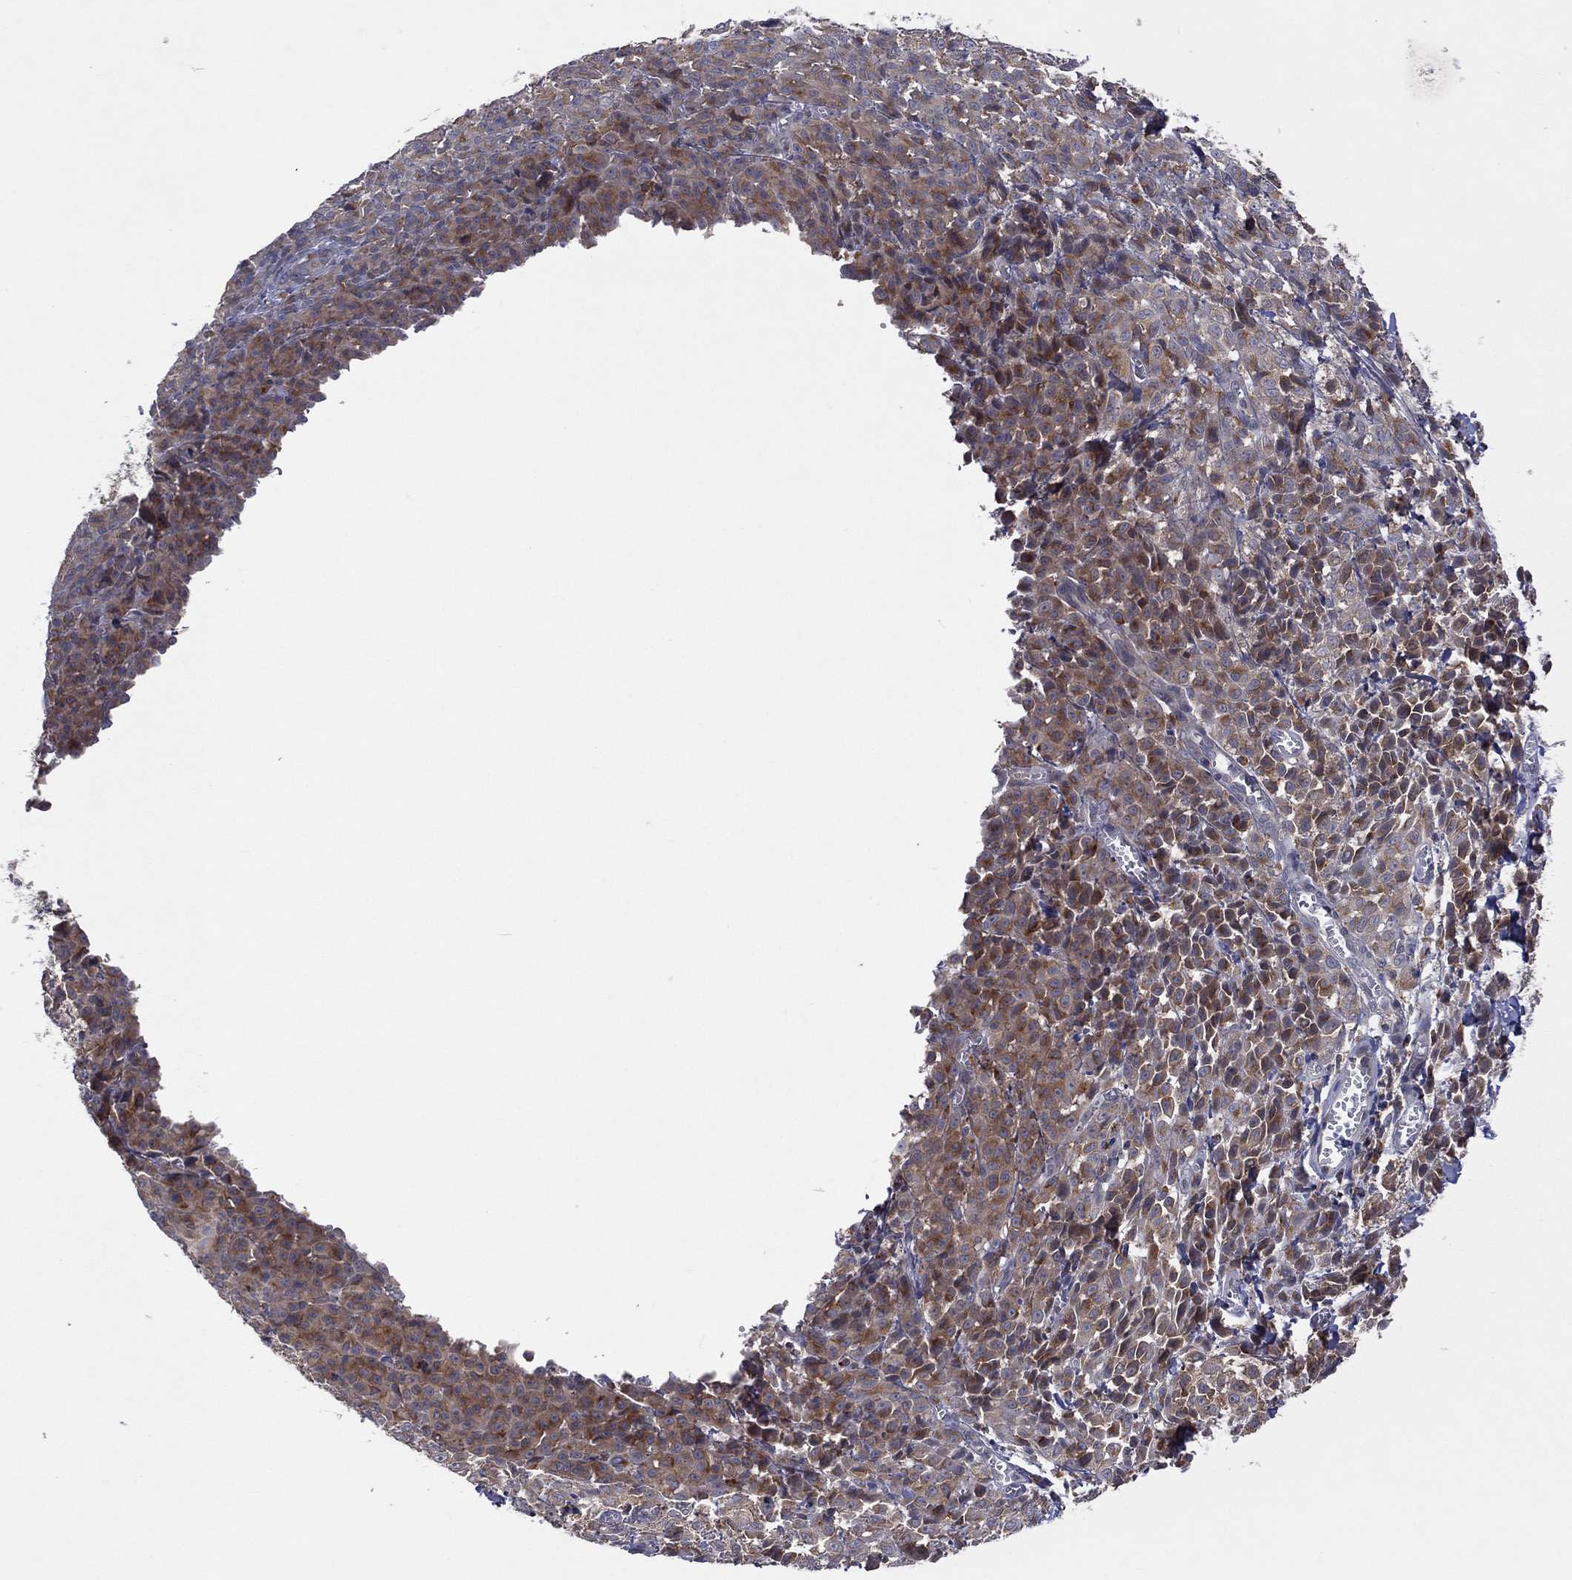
{"staining": {"intensity": "moderate", "quantity": "25%-75%", "location": "cytoplasmic/membranous"}, "tissue": "melanoma", "cell_type": "Tumor cells", "image_type": "cancer", "snomed": [{"axis": "morphology", "description": "Malignant melanoma, NOS"}, {"axis": "topography", "description": "Skin"}], "caption": "This photomicrograph exhibits immunohistochemistry (IHC) staining of human melanoma, with medium moderate cytoplasmic/membranous expression in approximately 25%-75% of tumor cells.", "gene": "STARD3", "patient": {"sex": "male", "age": 89}}